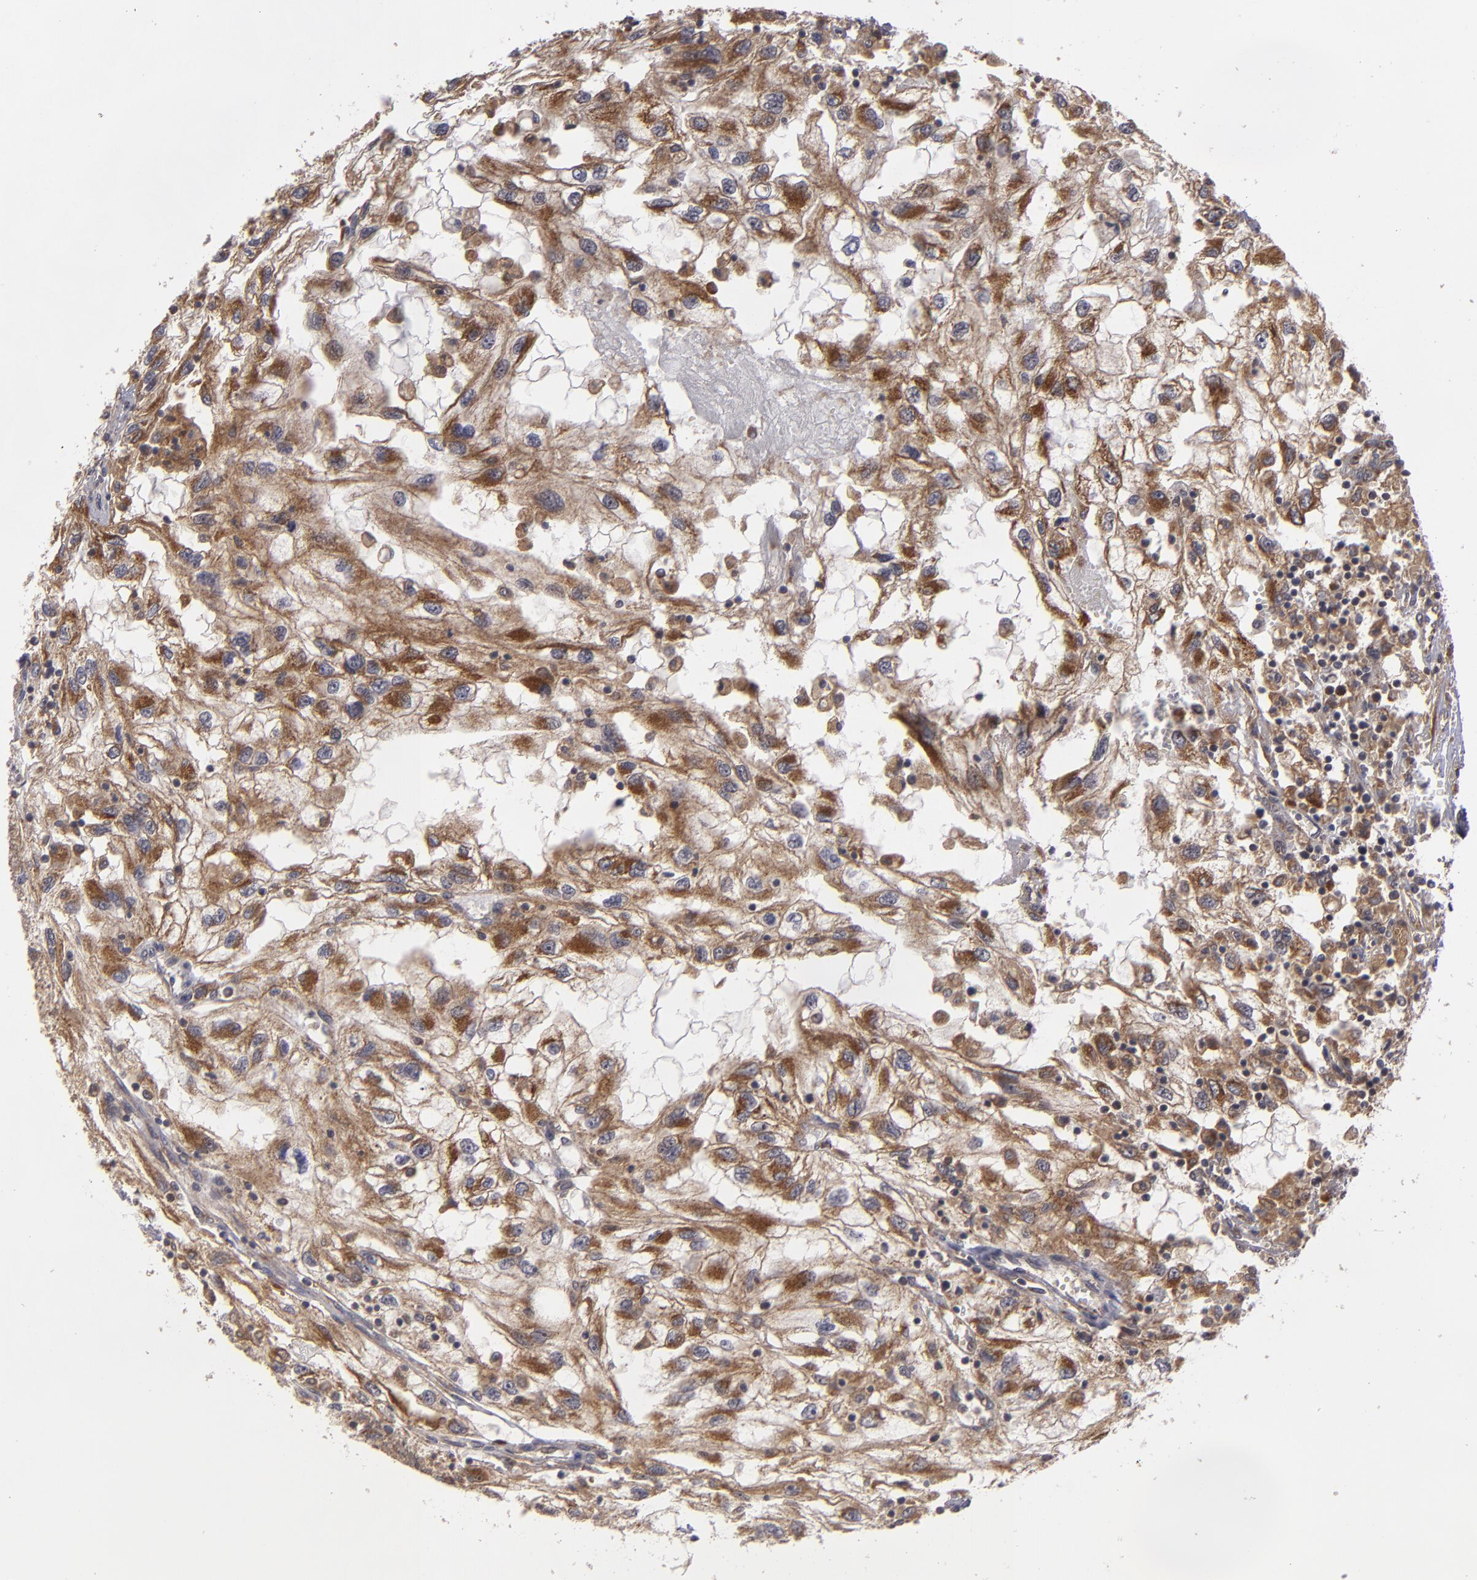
{"staining": {"intensity": "moderate", "quantity": ">75%", "location": "cytoplasmic/membranous"}, "tissue": "renal cancer", "cell_type": "Tumor cells", "image_type": "cancer", "snomed": [{"axis": "morphology", "description": "Normal tissue, NOS"}, {"axis": "morphology", "description": "Adenocarcinoma, NOS"}, {"axis": "topography", "description": "Kidney"}], "caption": "Brown immunohistochemical staining in human renal cancer demonstrates moderate cytoplasmic/membranous staining in about >75% of tumor cells. The protein is stained brown, and the nuclei are stained in blue (DAB (3,3'-diaminobenzidine) IHC with brightfield microscopy, high magnification).", "gene": "BMP6", "patient": {"sex": "male", "age": 71}}